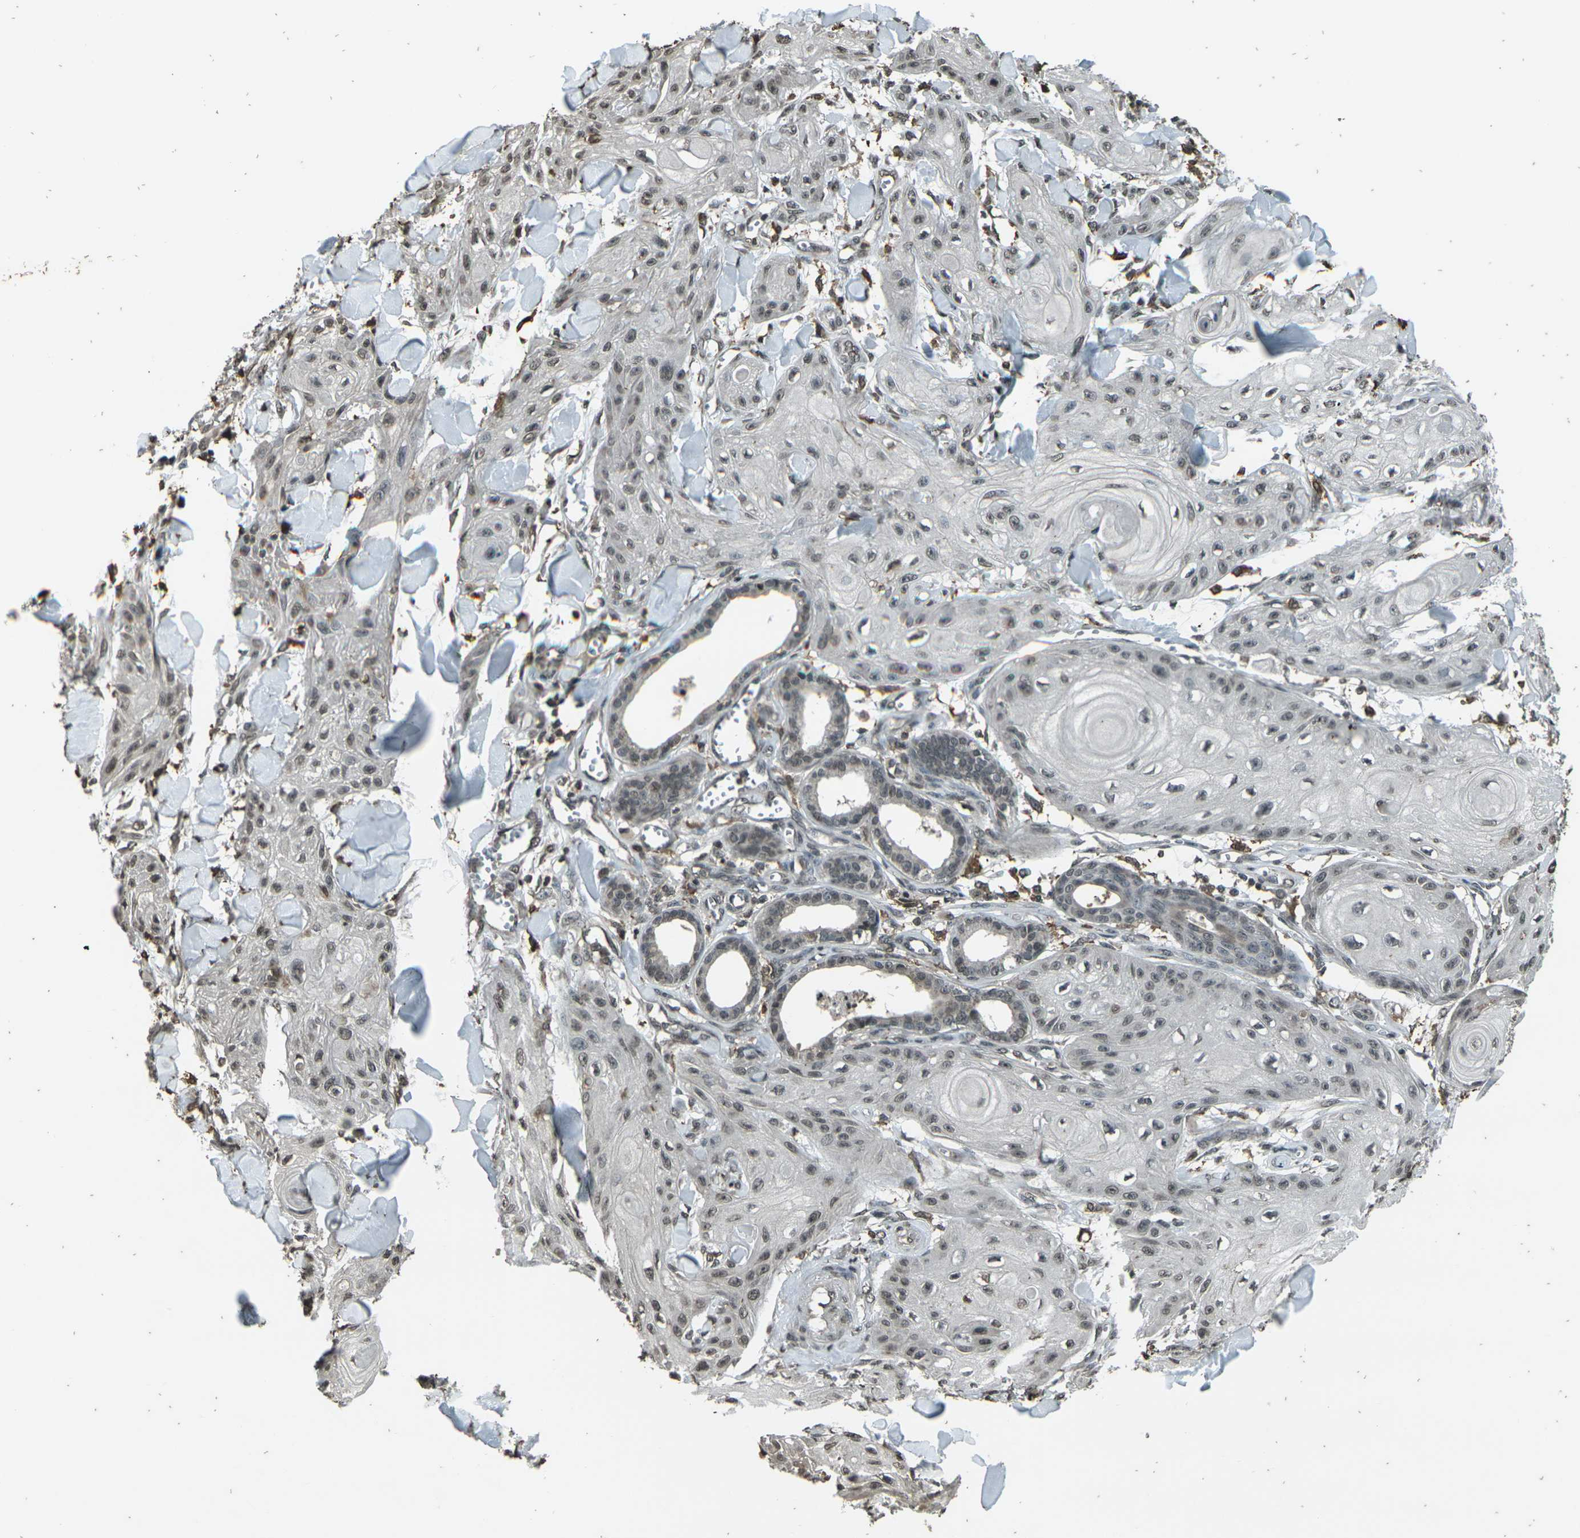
{"staining": {"intensity": "weak", "quantity": "25%-75%", "location": "nuclear"}, "tissue": "skin cancer", "cell_type": "Tumor cells", "image_type": "cancer", "snomed": [{"axis": "morphology", "description": "Squamous cell carcinoma, NOS"}, {"axis": "topography", "description": "Skin"}], "caption": "Tumor cells exhibit weak nuclear expression in approximately 25%-75% of cells in skin cancer. Nuclei are stained in blue.", "gene": "PRPF8", "patient": {"sex": "male", "age": 74}}